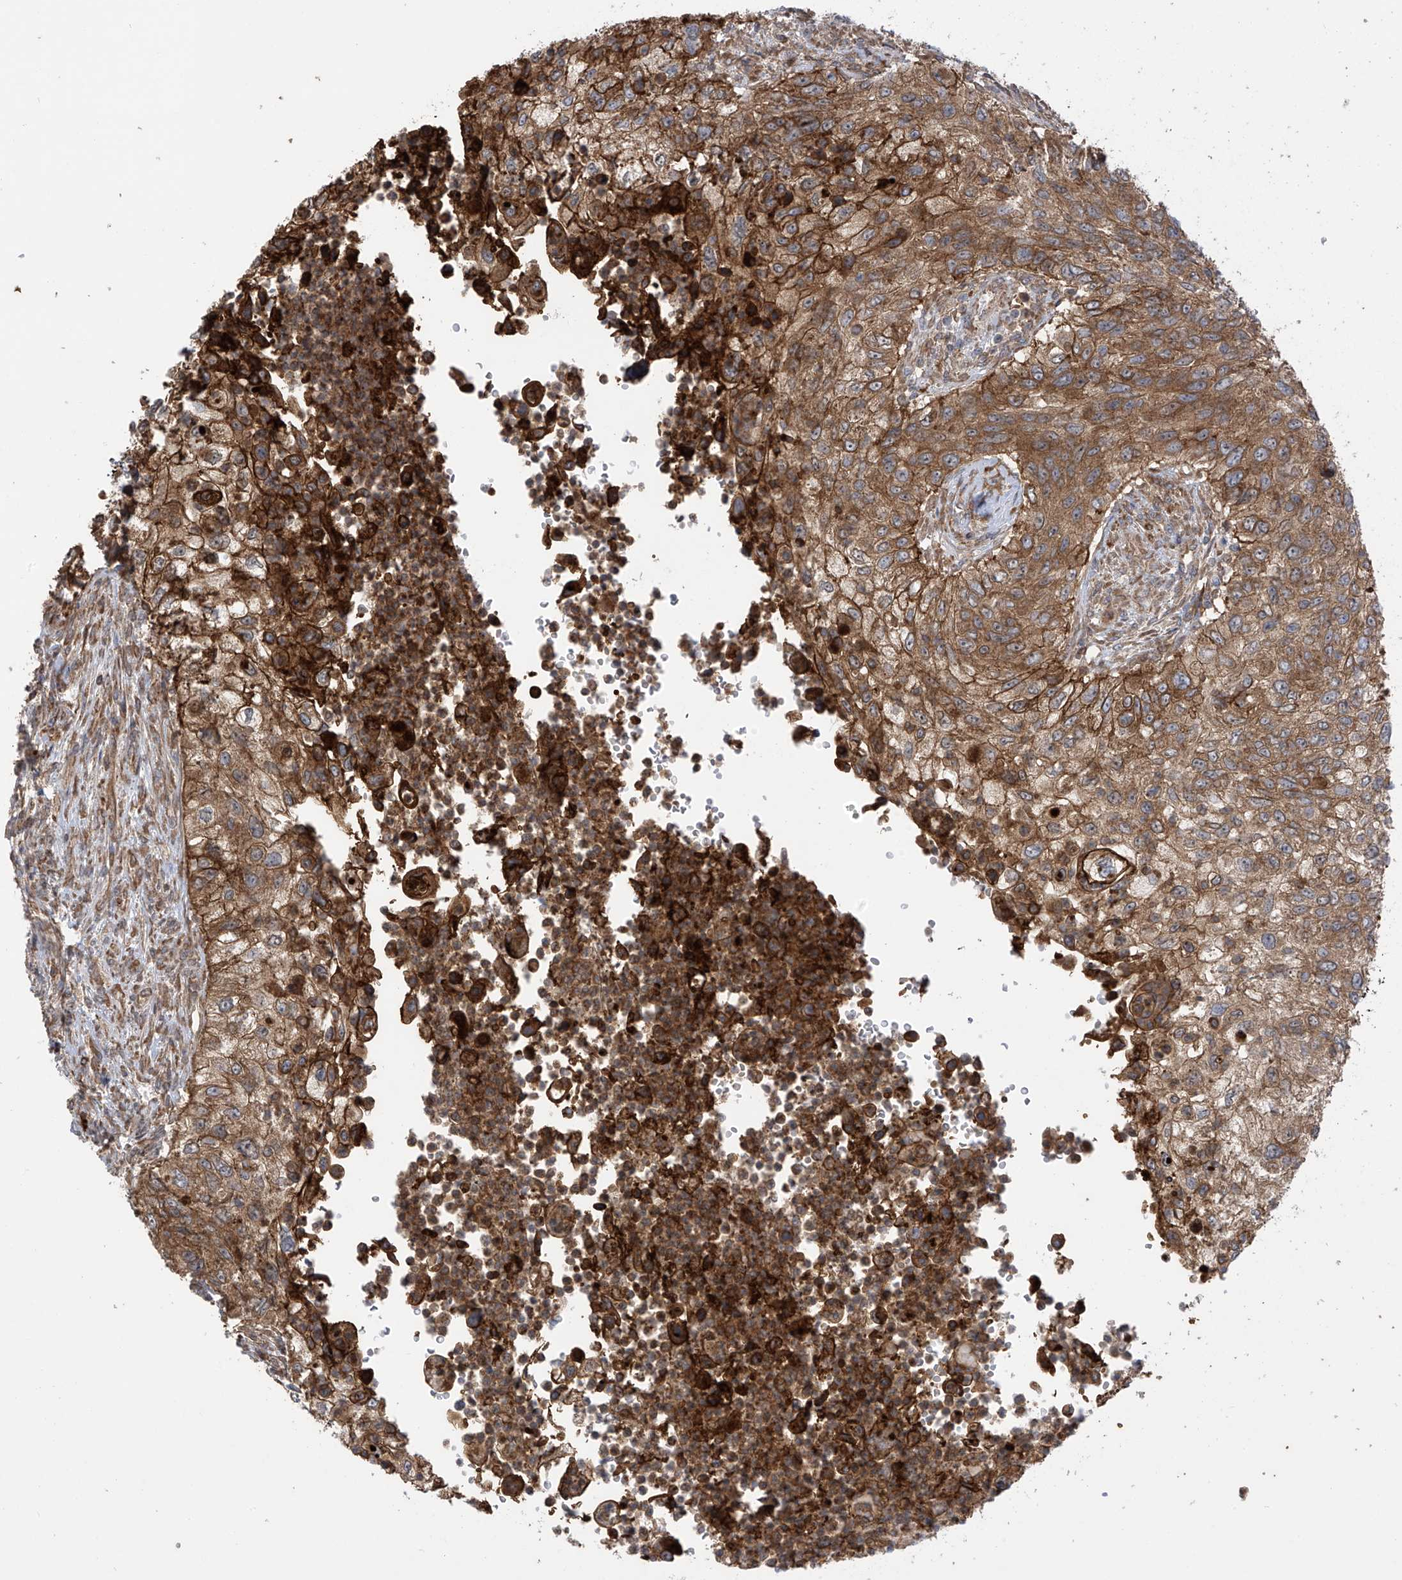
{"staining": {"intensity": "strong", "quantity": ">75%", "location": "cytoplasmic/membranous"}, "tissue": "urothelial cancer", "cell_type": "Tumor cells", "image_type": "cancer", "snomed": [{"axis": "morphology", "description": "Urothelial carcinoma, High grade"}, {"axis": "topography", "description": "Urinary bladder"}], "caption": "IHC staining of urothelial cancer, which exhibits high levels of strong cytoplasmic/membranous expression in about >75% of tumor cells indicating strong cytoplasmic/membranous protein expression. The staining was performed using DAB (brown) for protein detection and nuclei were counterstained in hematoxylin (blue).", "gene": "KIAA1522", "patient": {"sex": "female", "age": 60}}